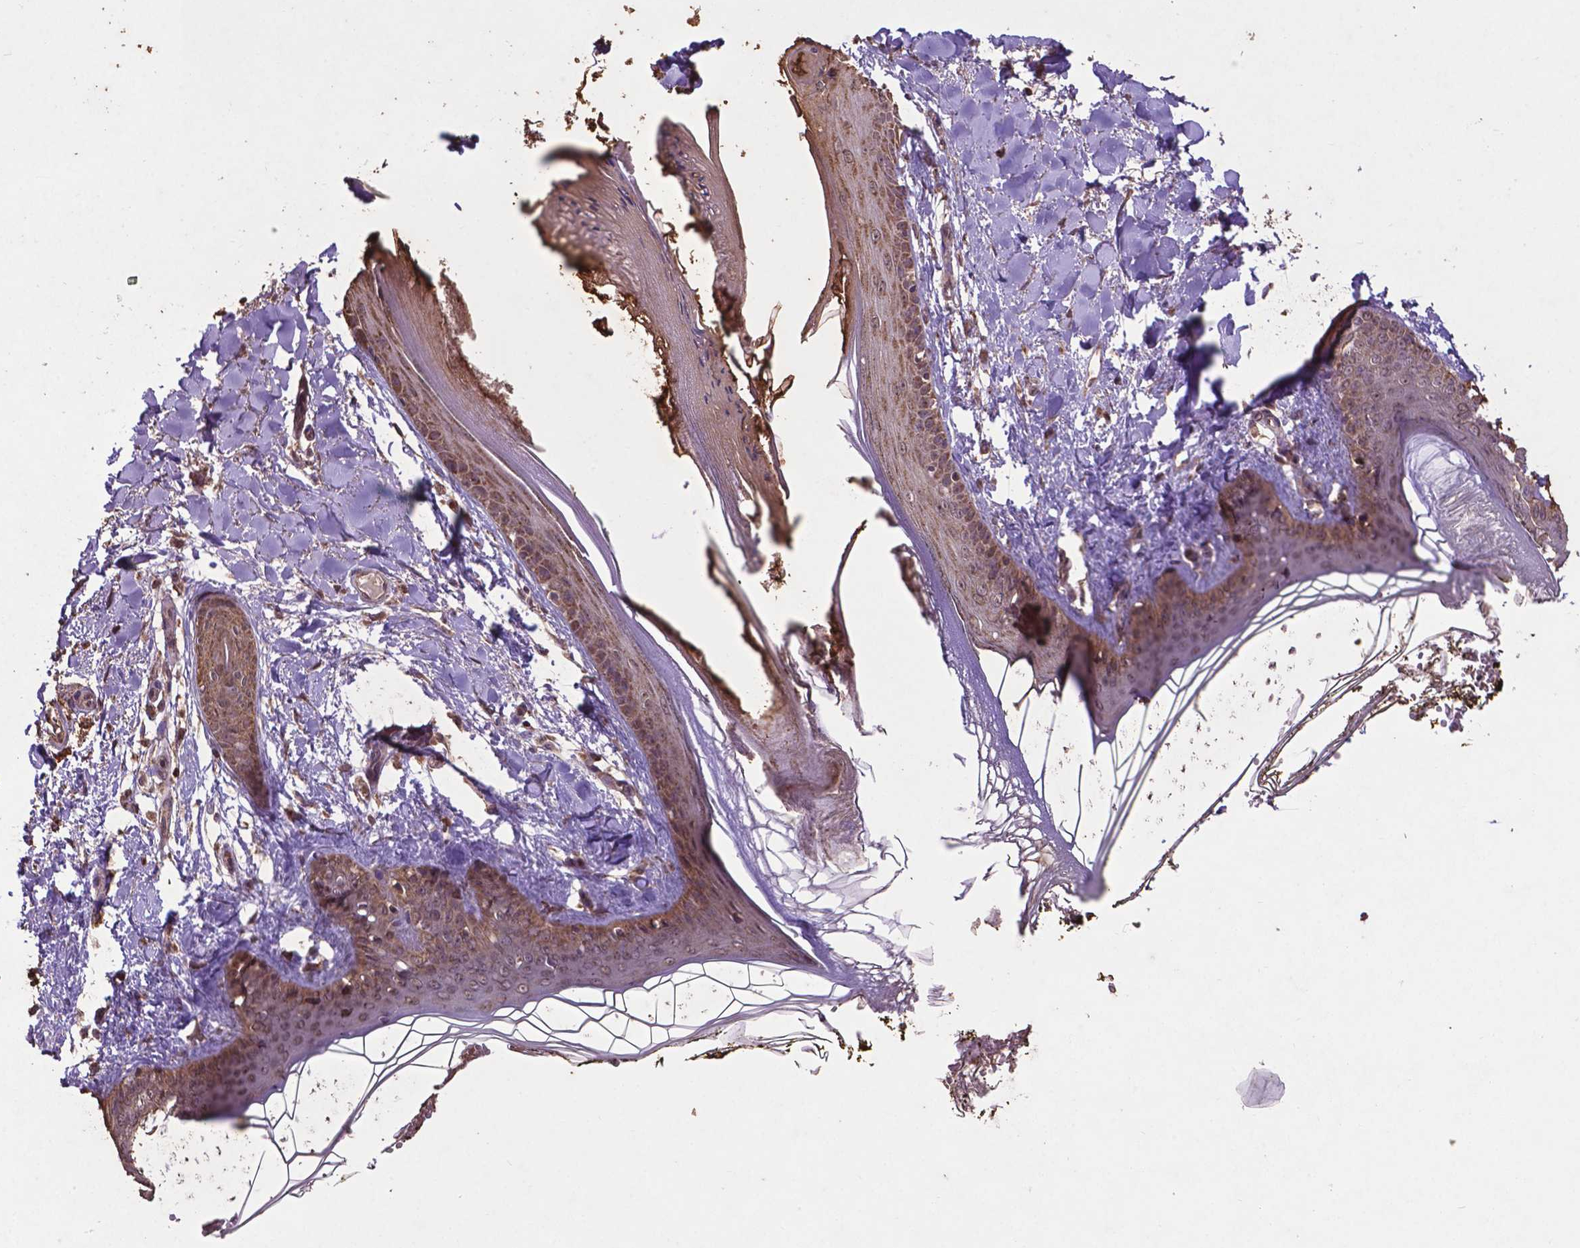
{"staining": {"intensity": "moderate", "quantity": ">75%", "location": "cytoplasmic/membranous"}, "tissue": "skin", "cell_type": "Fibroblasts", "image_type": "normal", "snomed": [{"axis": "morphology", "description": "Normal tissue, NOS"}, {"axis": "topography", "description": "Skin"}], "caption": "This image shows immunohistochemistry (IHC) staining of benign human skin, with medium moderate cytoplasmic/membranous positivity in approximately >75% of fibroblasts.", "gene": "DCAF1", "patient": {"sex": "female", "age": 34}}